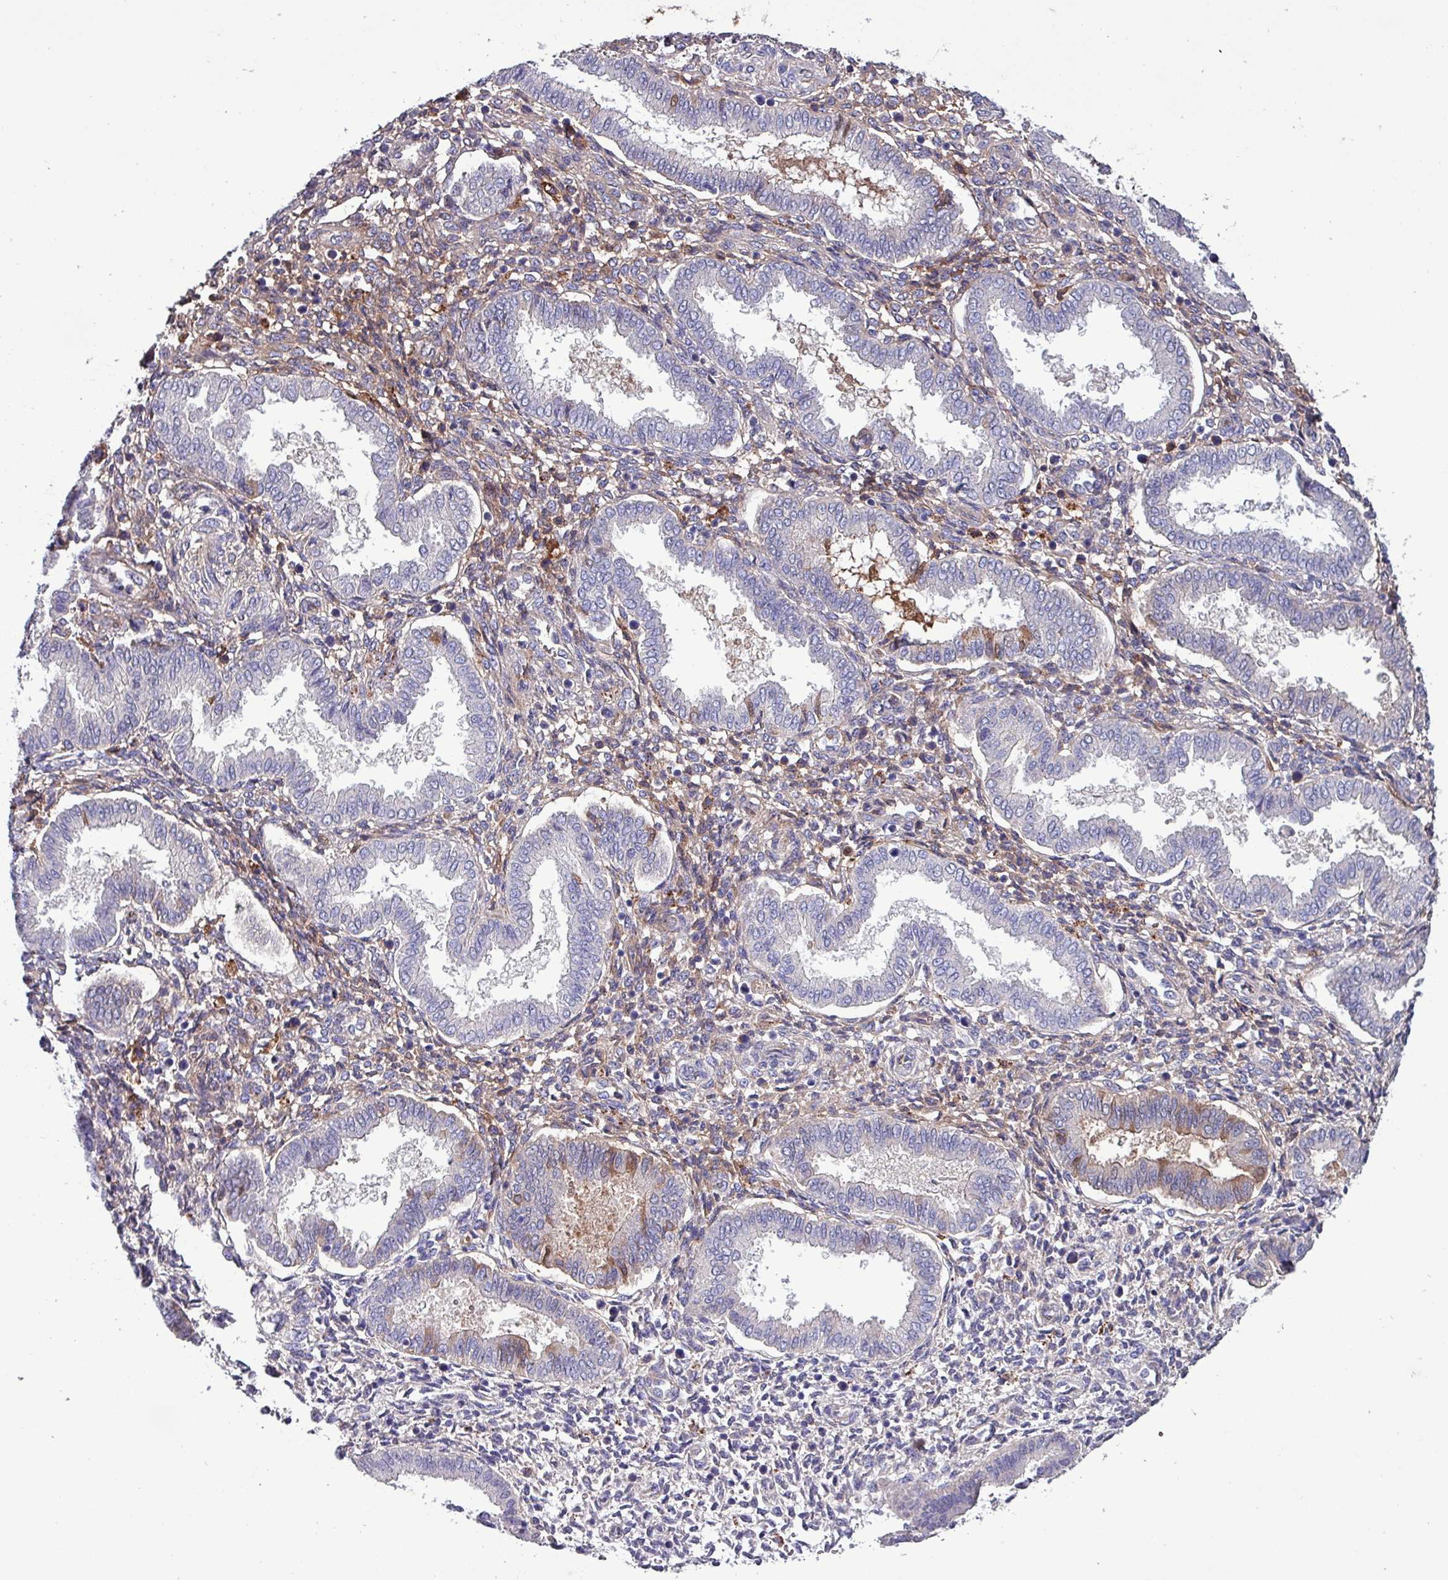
{"staining": {"intensity": "weak", "quantity": "25%-75%", "location": "cytoplasmic/membranous"}, "tissue": "endometrium", "cell_type": "Cells in endometrial stroma", "image_type": "normal", "snomed": [{"axis": "morphology", "description": "Normal tissue, NOS"}, {"axis": "topography", "description": "Endometrium"}], "caption": "Immunohistochemical staining of unremarkable endometrium demonstrates weak cytoplasmic/membranous protein positivity in approximately 25%-75% of cells in endometrial stroma.", "gene": "HPR", "patient": {"sex": "female", "age": 24}}